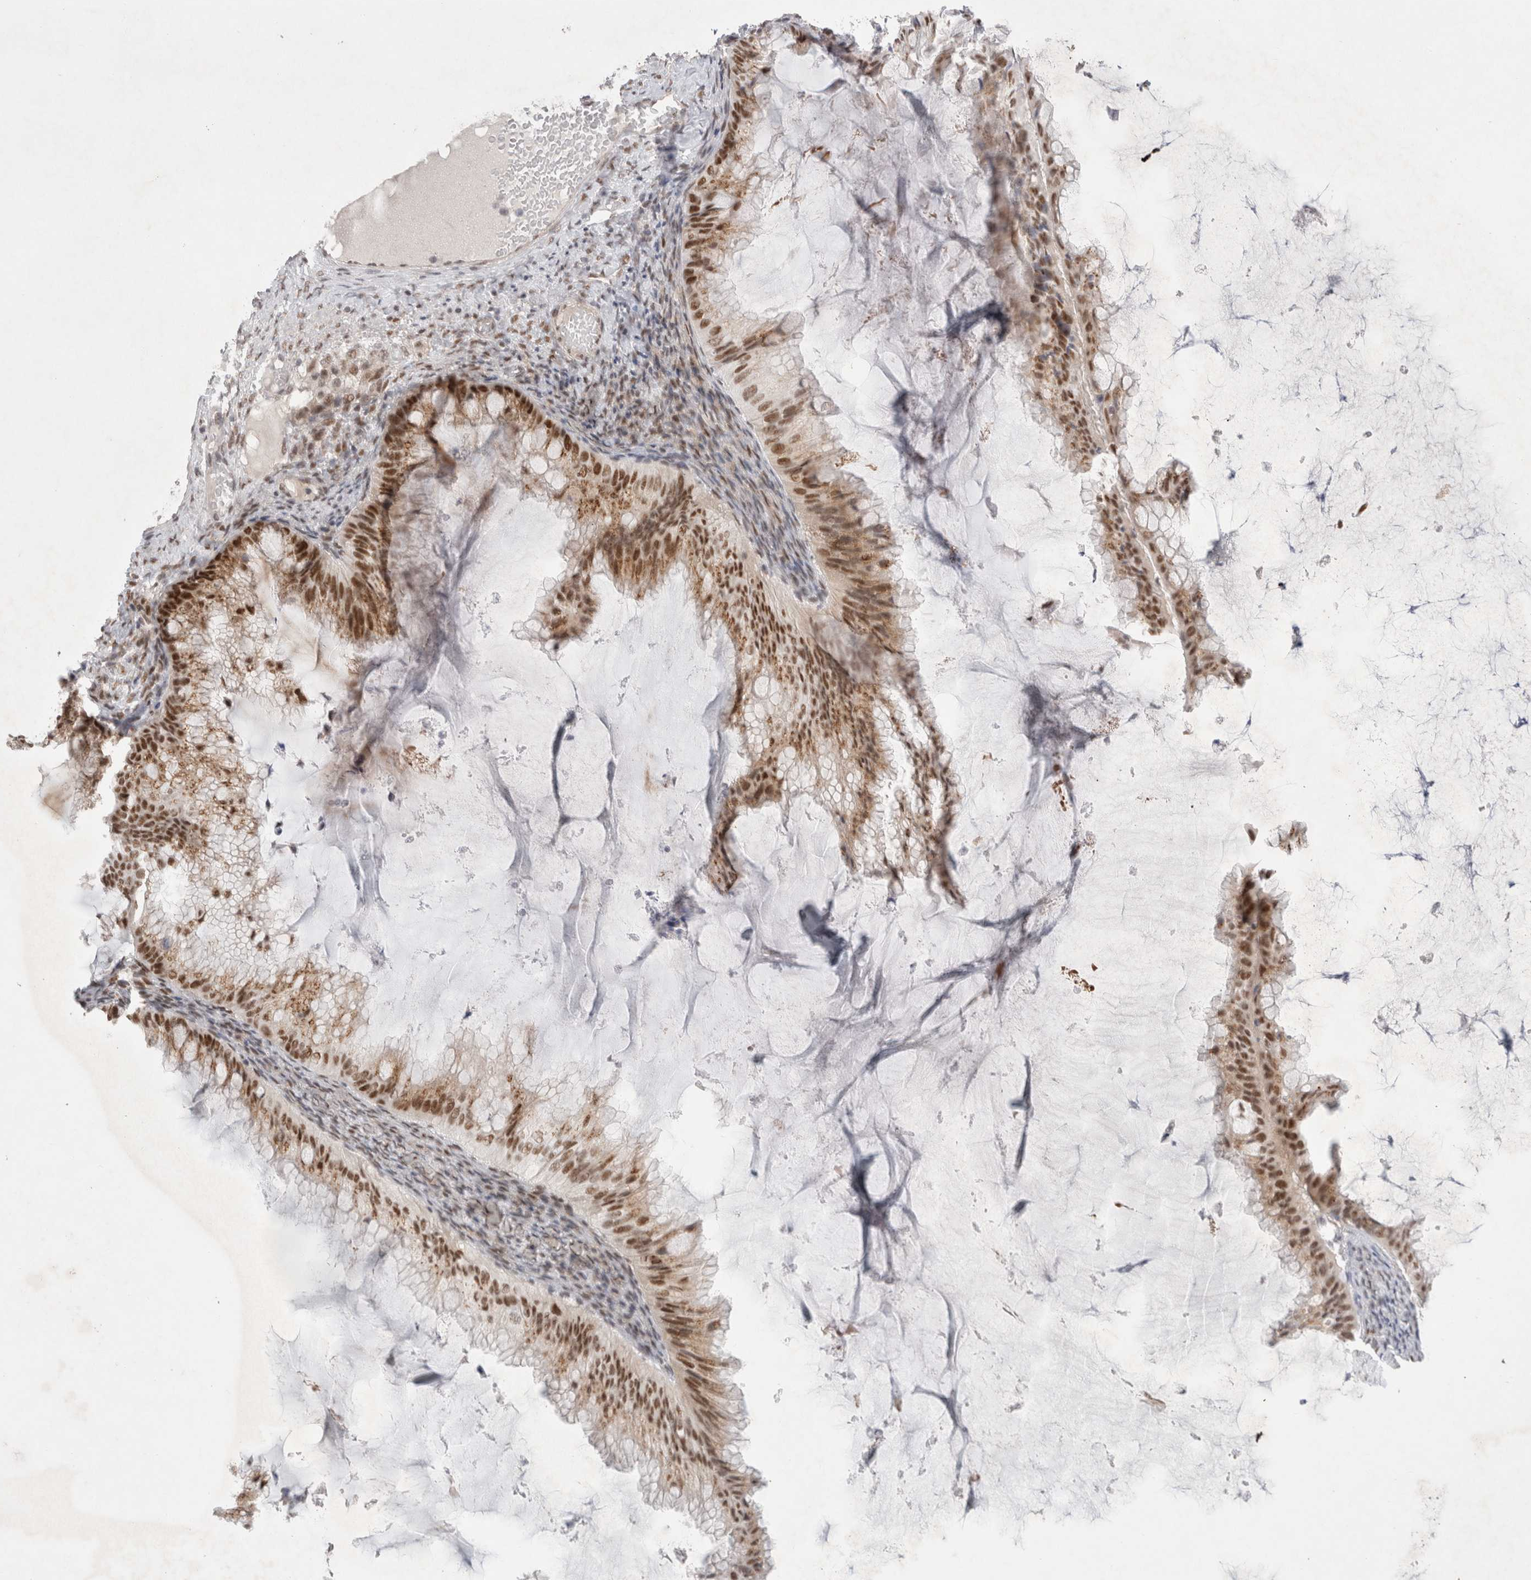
{"staining": {"intensity": "moderate", "quantity": ">75%", "location": "nuclear"}, "tissue": "ovarian cancer", "cell_type": "Tumor cells", "image_type": "cancer", "snomed": [{"axis": "morphology", "description": "Cystadenocarcinoma, mucinous, NOS"}, {"axis": "topography", "description": "Ovary"}], "caption": "A photomicrograph of human ovarian cancer stained for a protein shows moderate nuclear brown staining in tumor cells. (Stains: DAB in brown, nuclei in blue, Microscopy: brightfield microscopy at high magnification).", "gene": "RECQL4", "patient": {"sex": "female", "age": 61}}